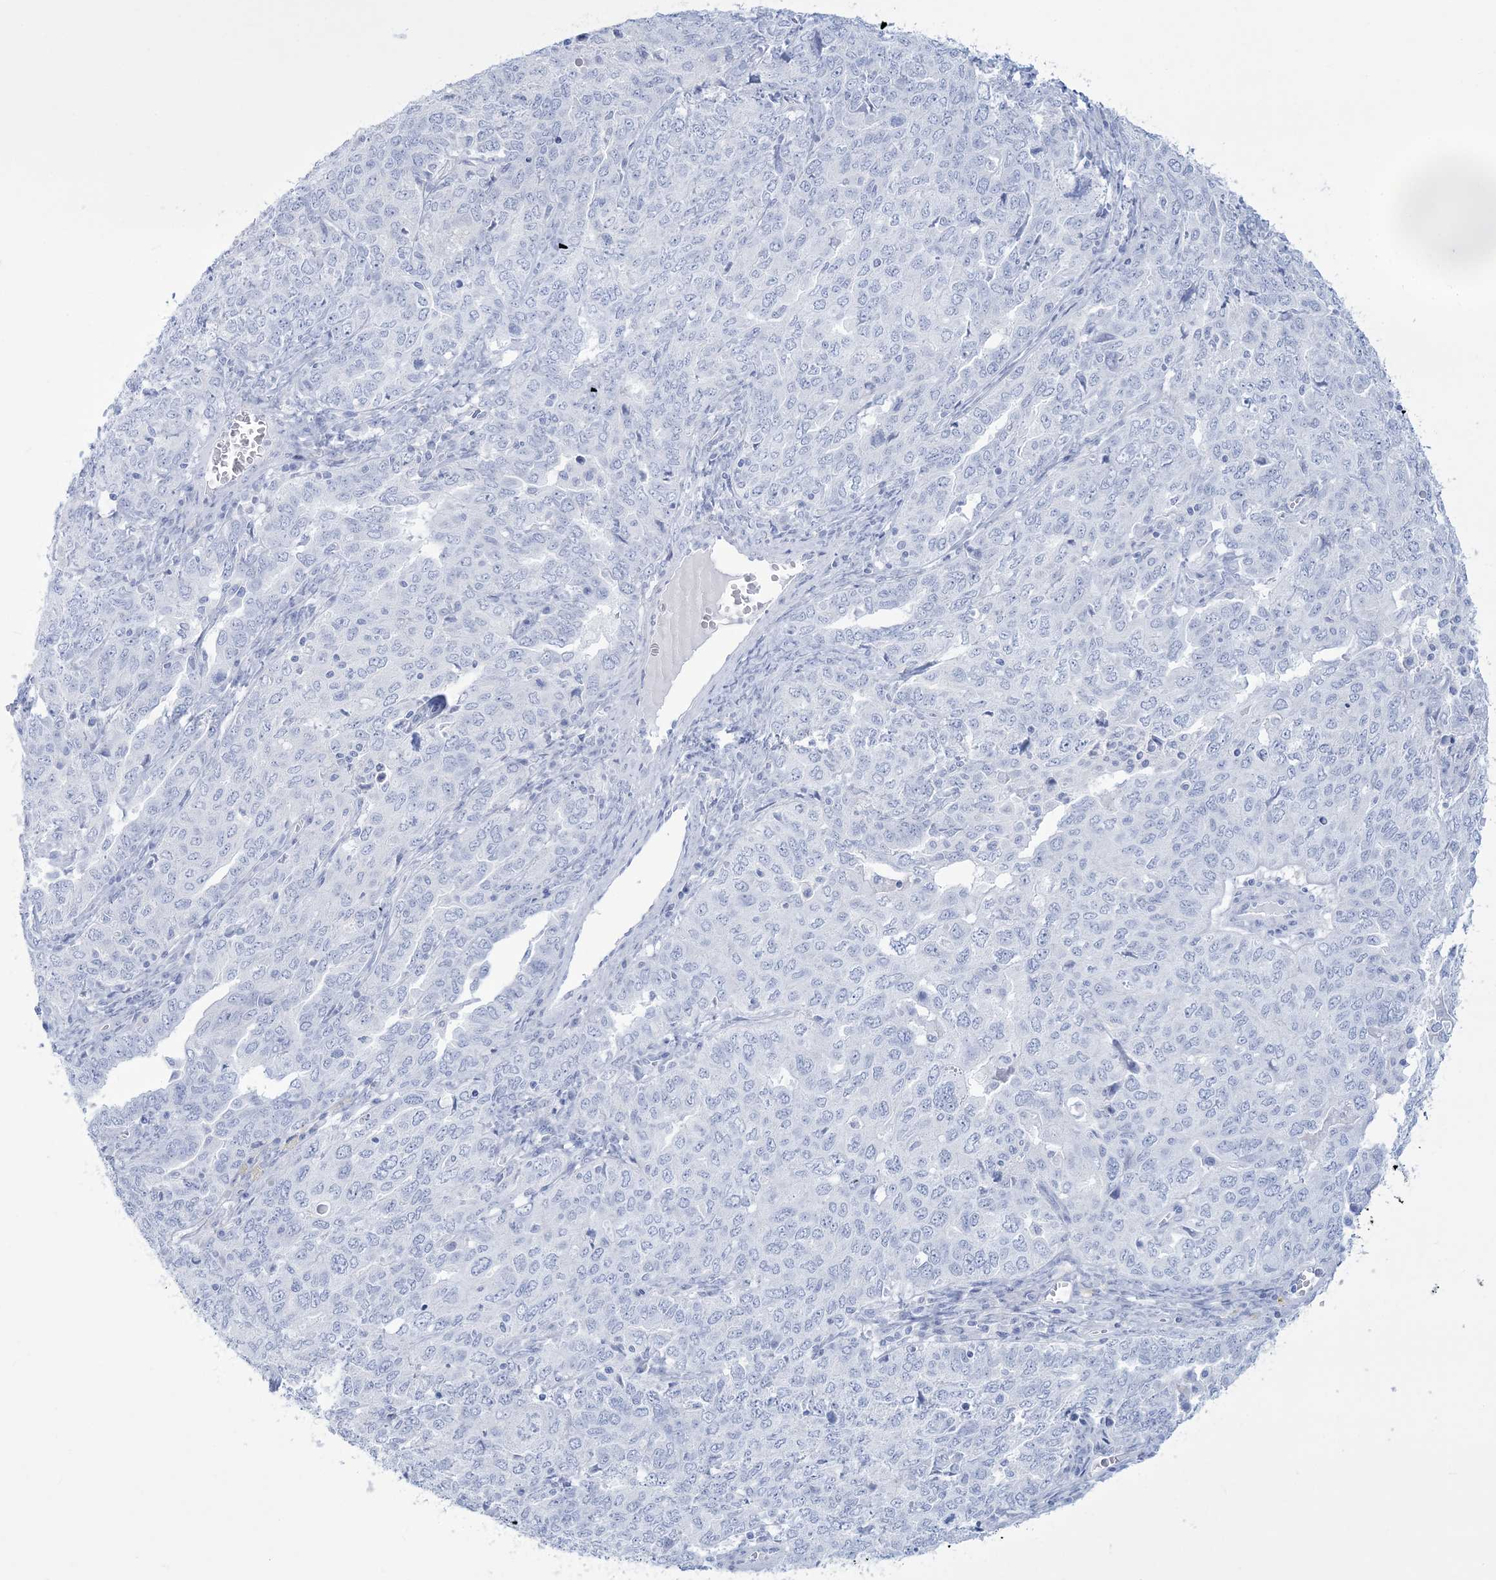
{"staining": {"intensity": "negative", "quantity": "none", "location": "none"}, "tissue": "ovarian cancer", "cell_type": "Tumor cells", "image_type": "cancer", "snomed": [{"axis": "morphology", "description": "Carcinoma, endometroid"}, {"axis": "topography", "description": "Ovary"}], "caption": "An immunohistochemistry (IHC) photomicrograph of ovarian cancer (endometroid carcinoma) is shown. There is no staining in tumor cells of ovarian cancer (endometroid carcinoma). The staining was performed using DAB (3,3'-diaminobenzidine) to visualize the protein expression in brown, while the nuclei were stained in blue with hematoxylin (Magnification: 20x).", "gene": "RBP2", "patient": {"sex": "female", "age": 62}}